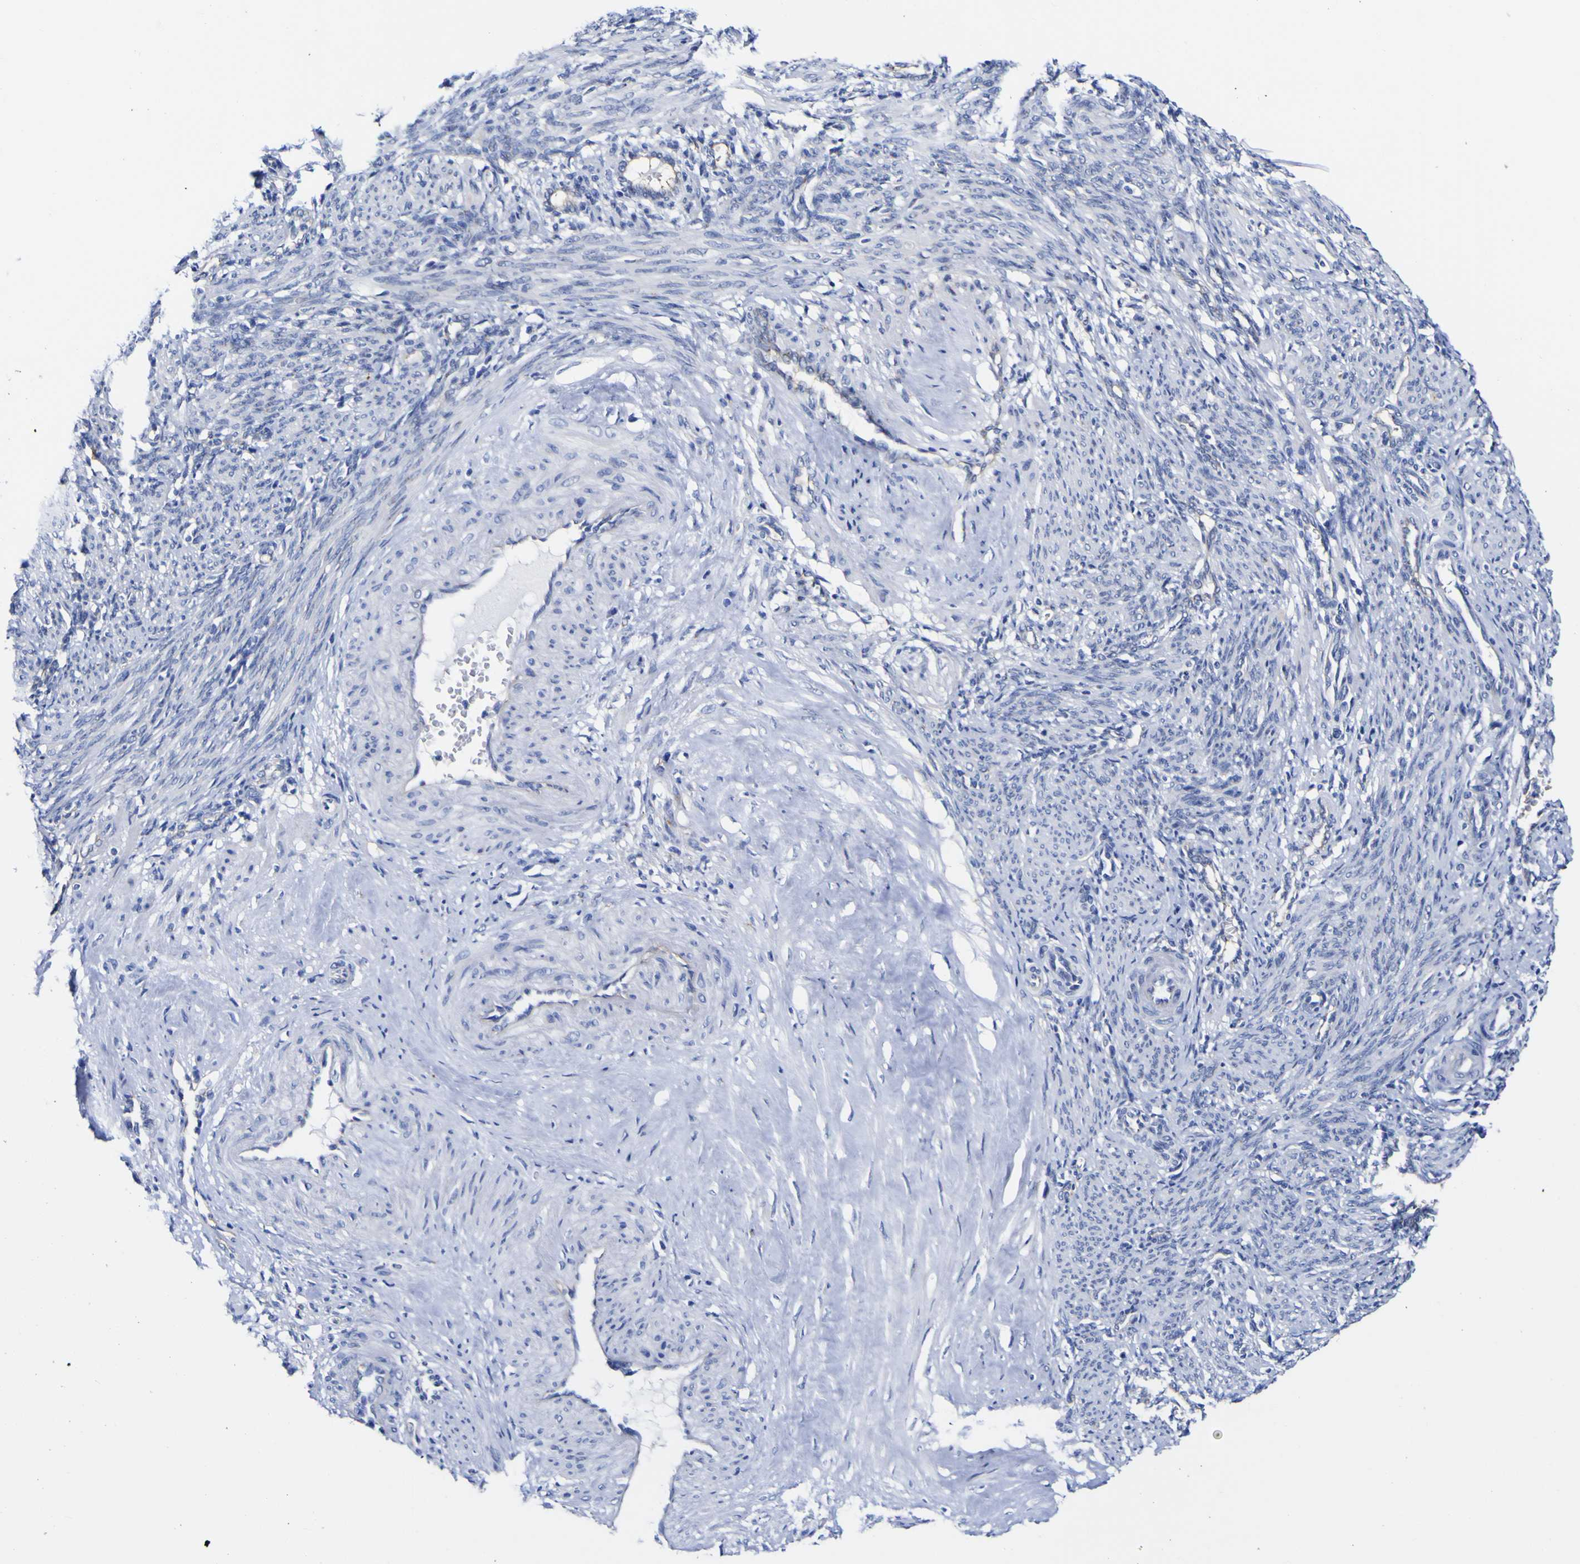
{"staining": {"intensity": "negative", "quantity": "none", "location": "none"}, "tissue": "smooth muscle", "cell_type": "Smooth muscle cells", "image_type": "normal", "snomed": [{"axis": "morphology", "description": "Normal tissue, NOS"}, {"axis": "topography", "description": "Endometrium"}], "caption": "Human smooth muscle stained for a protein using immunohistochemistry (IHC) demonstrates no expression in smooth muscle cells.", "gene": "GOLM1", "patient": {"sex": "female", "age": 33}}